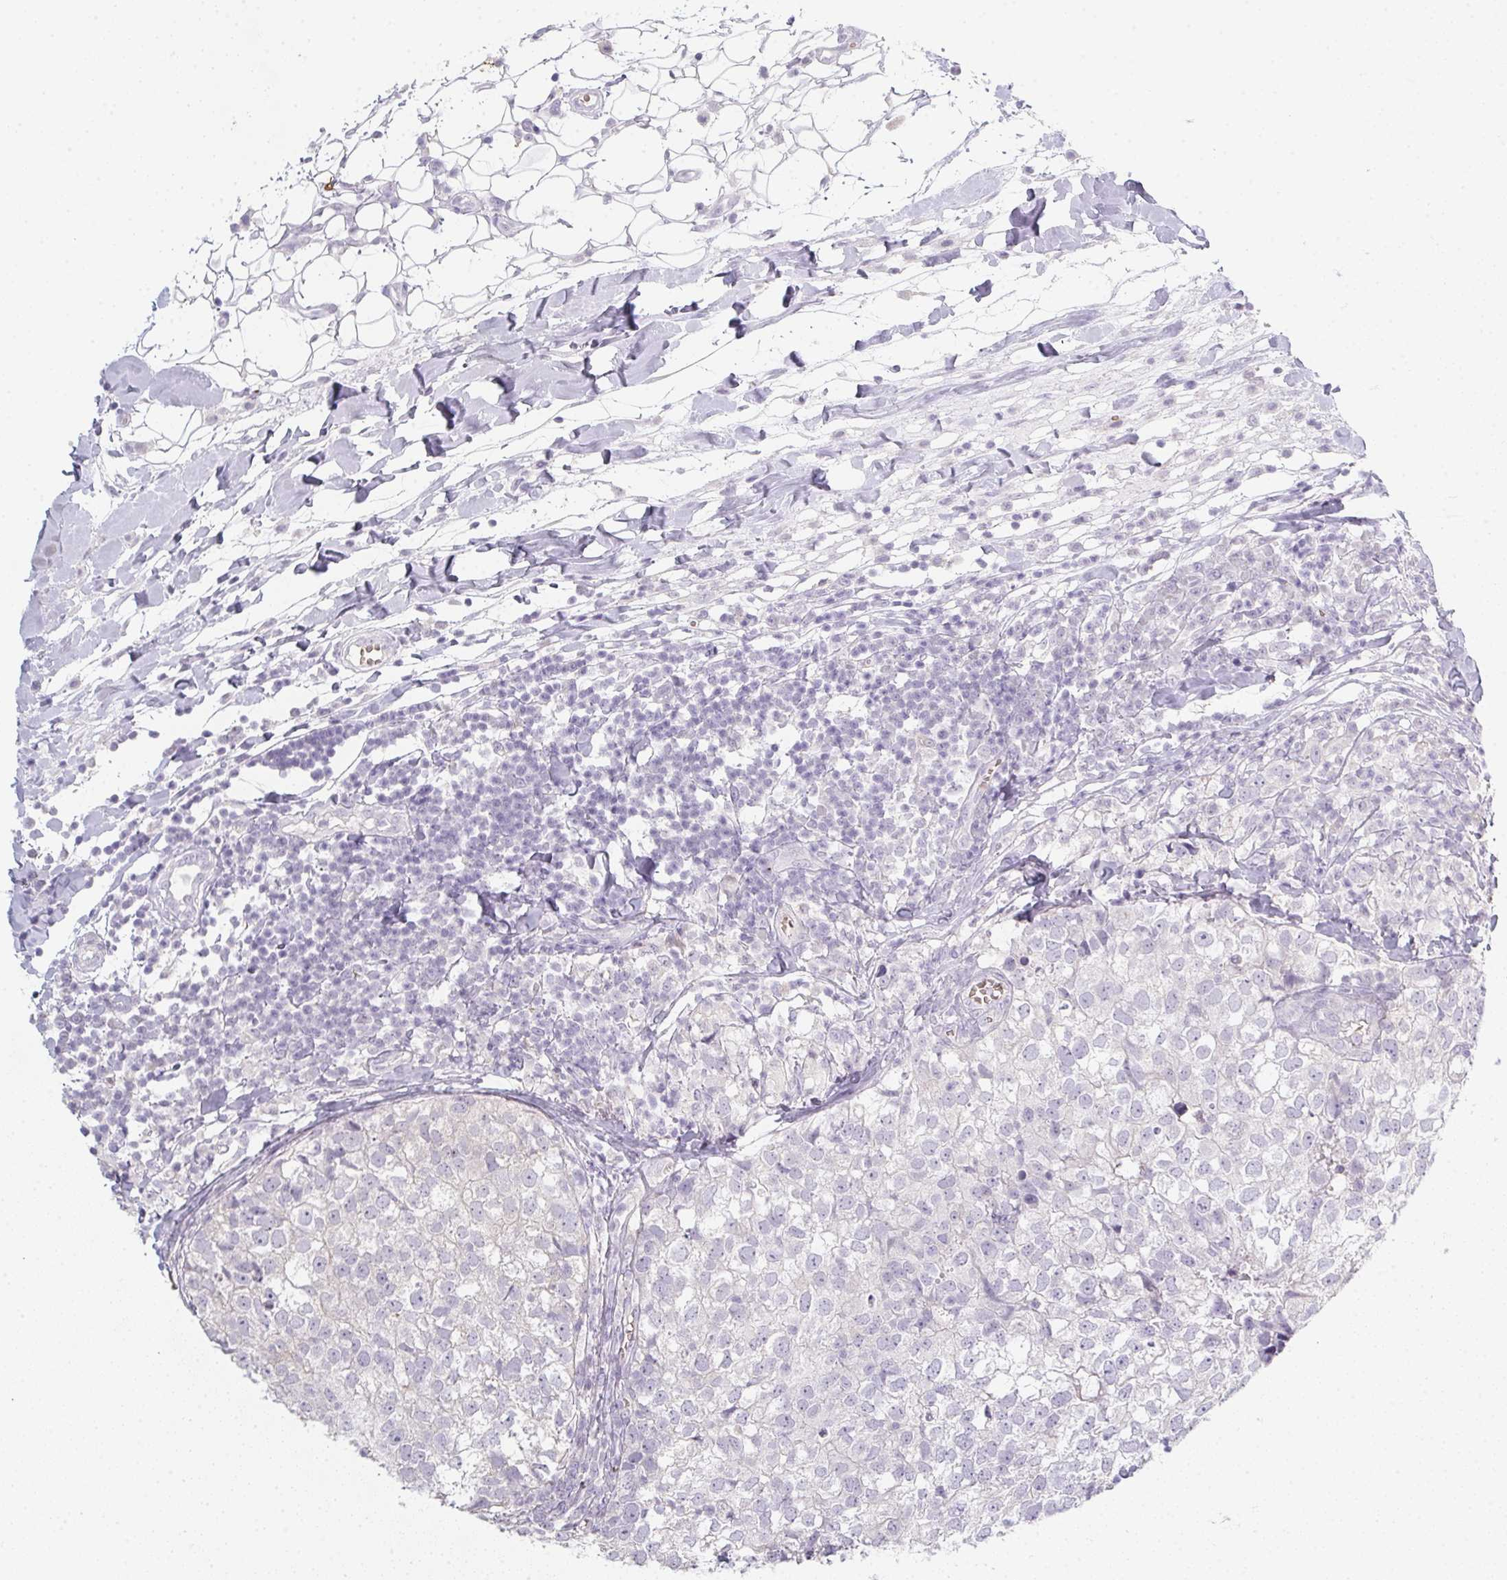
{"staining": {"intensity": "negative", "quantity": "none", "location": "none"}, "tissue": "breast cancer", "cell_type": "Tumor cells", "image_type": "cancer", "snomed": [{"axis": "morphology", "description": "Duct carcinoma"}, {"axis": "topography", "description": "Breast"}], "caption": "Tumor cells show no significant positivity in breast cancer (invasive ductal carcinoma).", "gene": "DCD", "patient": {"sex": "female", "age": 30}}